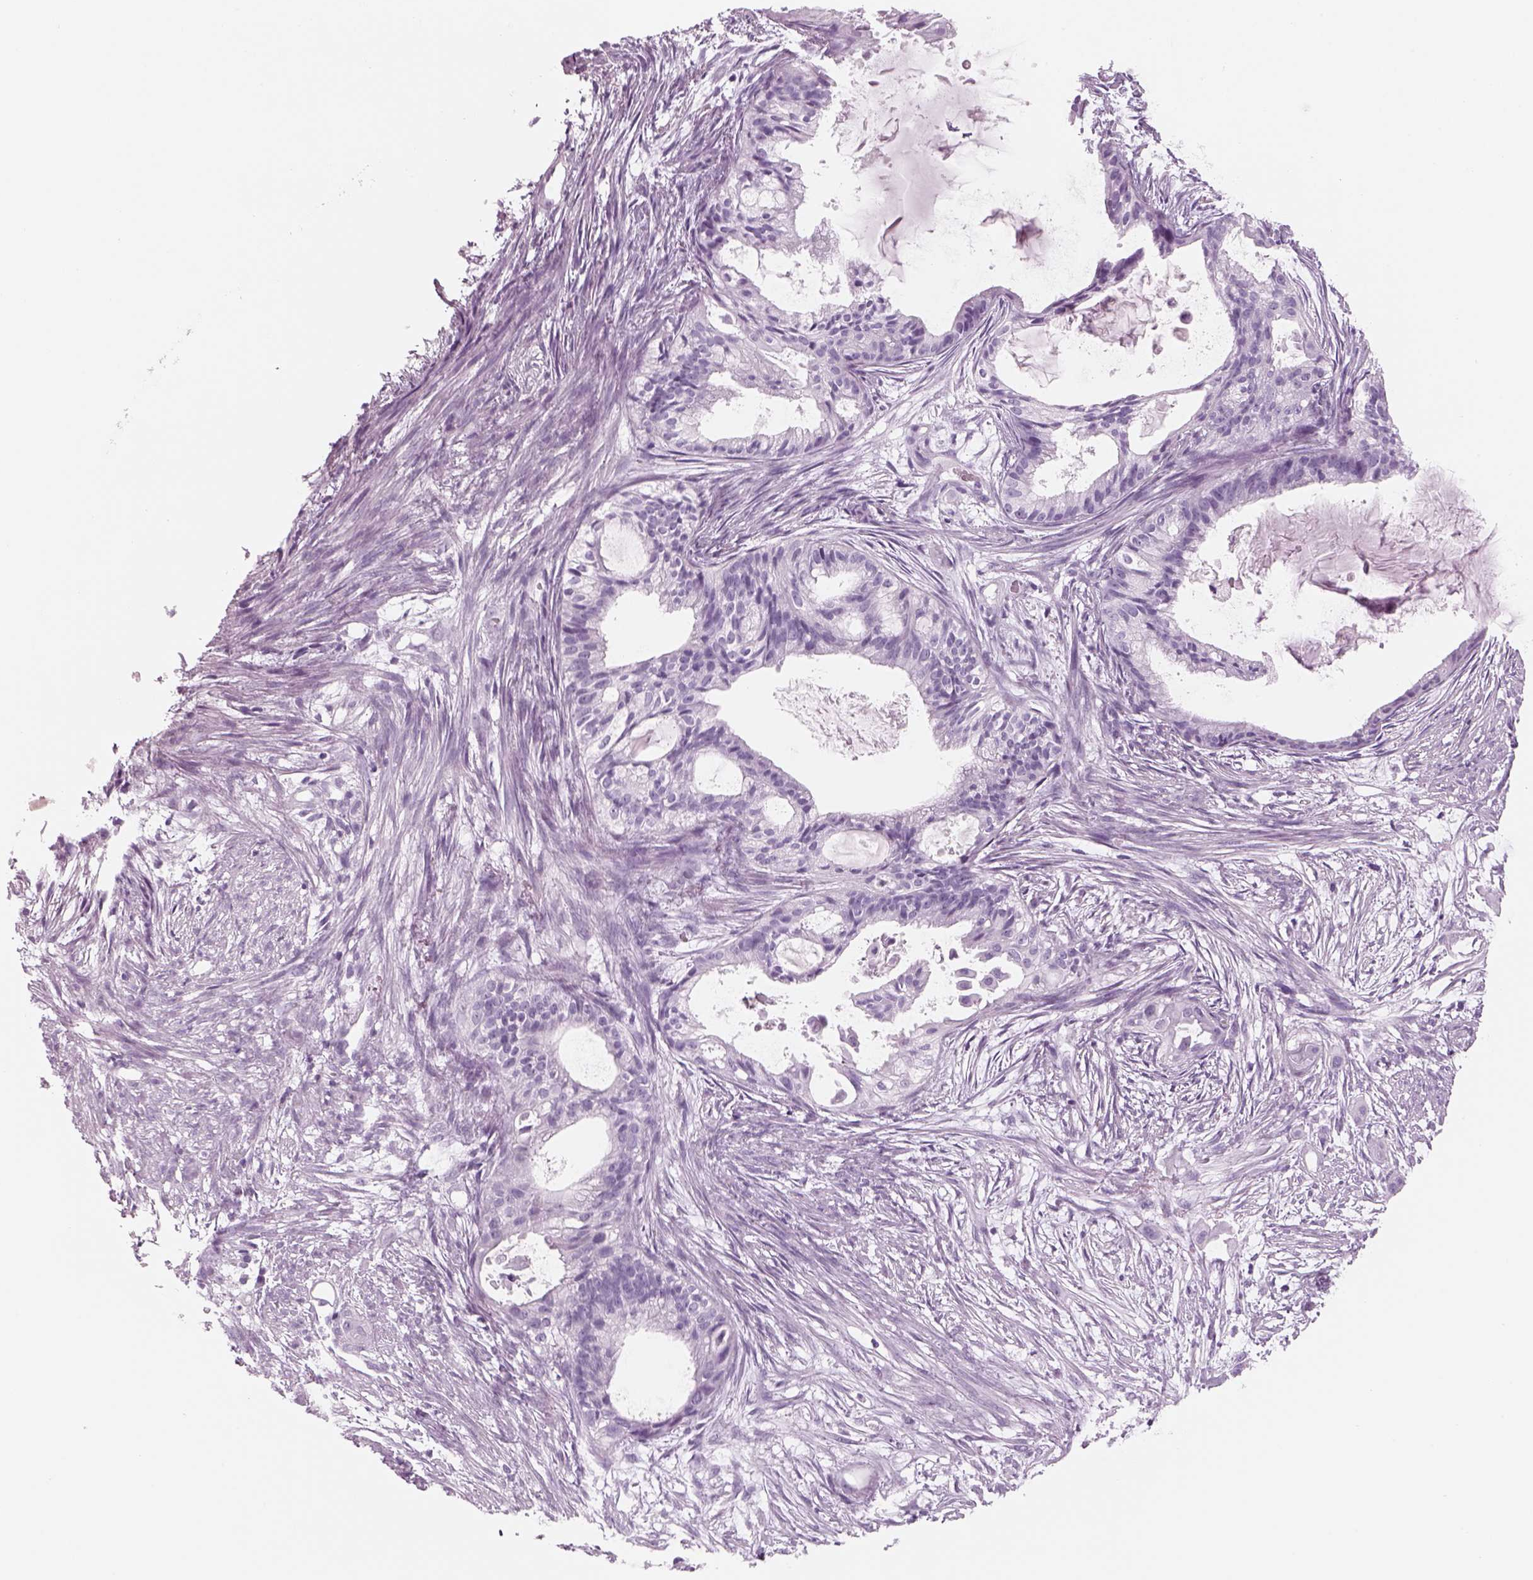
{"staining": {"intensity": "negative", "quantity": "none", "location": "none"}, "tissue": "endometrial cancer", "cell_type": "Tumor cells", "image_type": "cancer", "snomed": [{"axis": "morphology", "description": "Adenocarcinoma, NOS"}, {"axis": "topography", "description": "Endometrium"}], "caption": "A high-resolution image shows immunohistochemistry (IHC) staining of endometrial adenocarcinoma, which demonstrates no significant expression in tumor cells. (Stains: DAB (3,3'-diaminobenzidine) immunohistochemistry with hematoxylin counter stain, Microscopy: brightfield microscopy at high magnification).", "gene": "PABPC1L2B", "patient": {"sex": "female", "age": 86}}